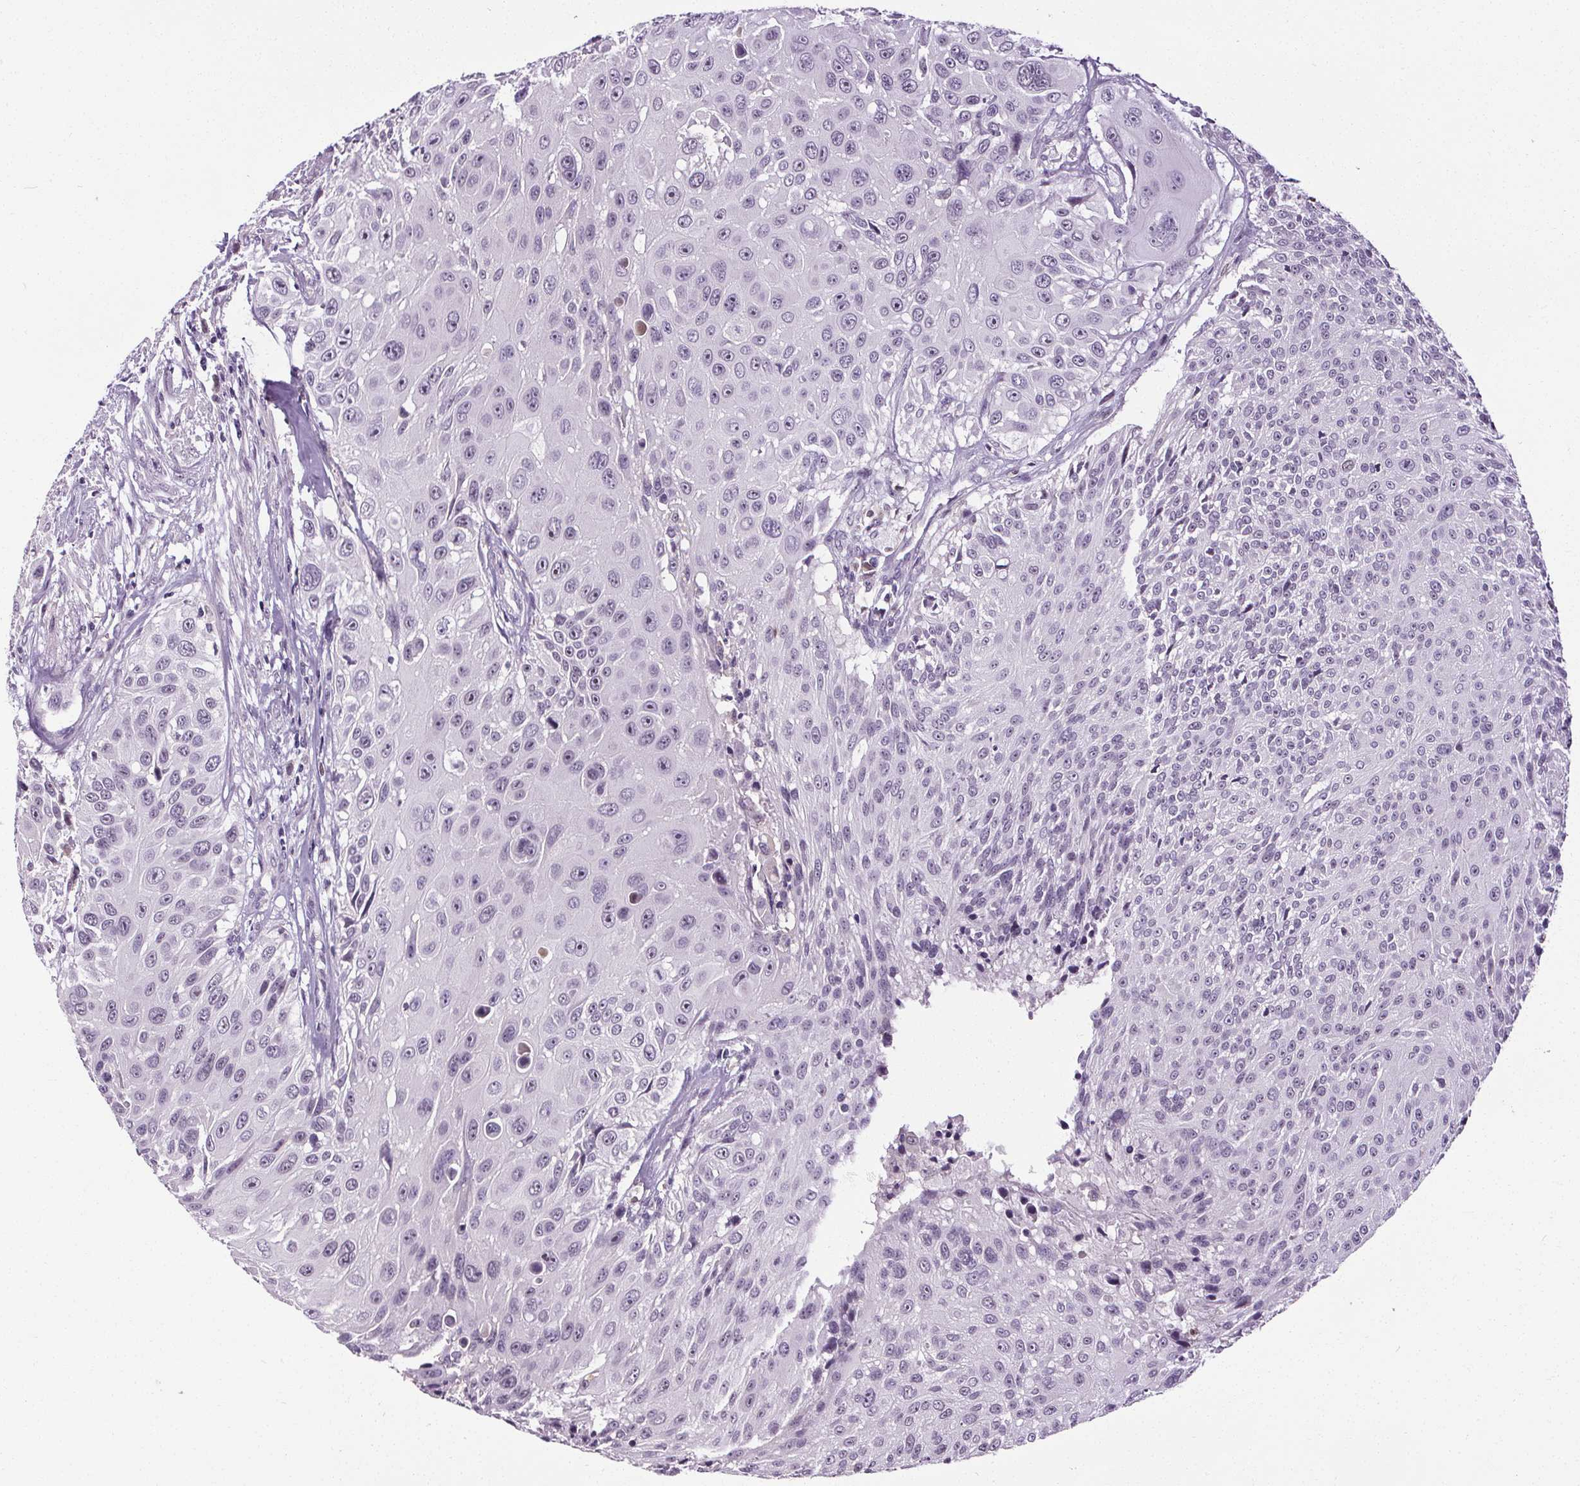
{"staining": {"intensity": "negative", "quantity": "none", "location": "none"}, "tissue": "urothelial cancer", "cell_type": "Tumor cells", "image_type": "cancer", "snomed": [{"axis": "morphology", "description": "Urothelial carcinoma, NOS"}, {"axis": "topography", "description": "Urinary bladder"}], "caption": "The micrograph shows no staining of tumor cells in urothelial cancer. Brightfield microscopy of immunohistochemistry stained with DAB (3,3'-diaminobenzidine) (brown) and hematoxylin (blue), captured at high magnification.", "gene": "TMEM240", "patient": {"sex": "male", "age": 55}}